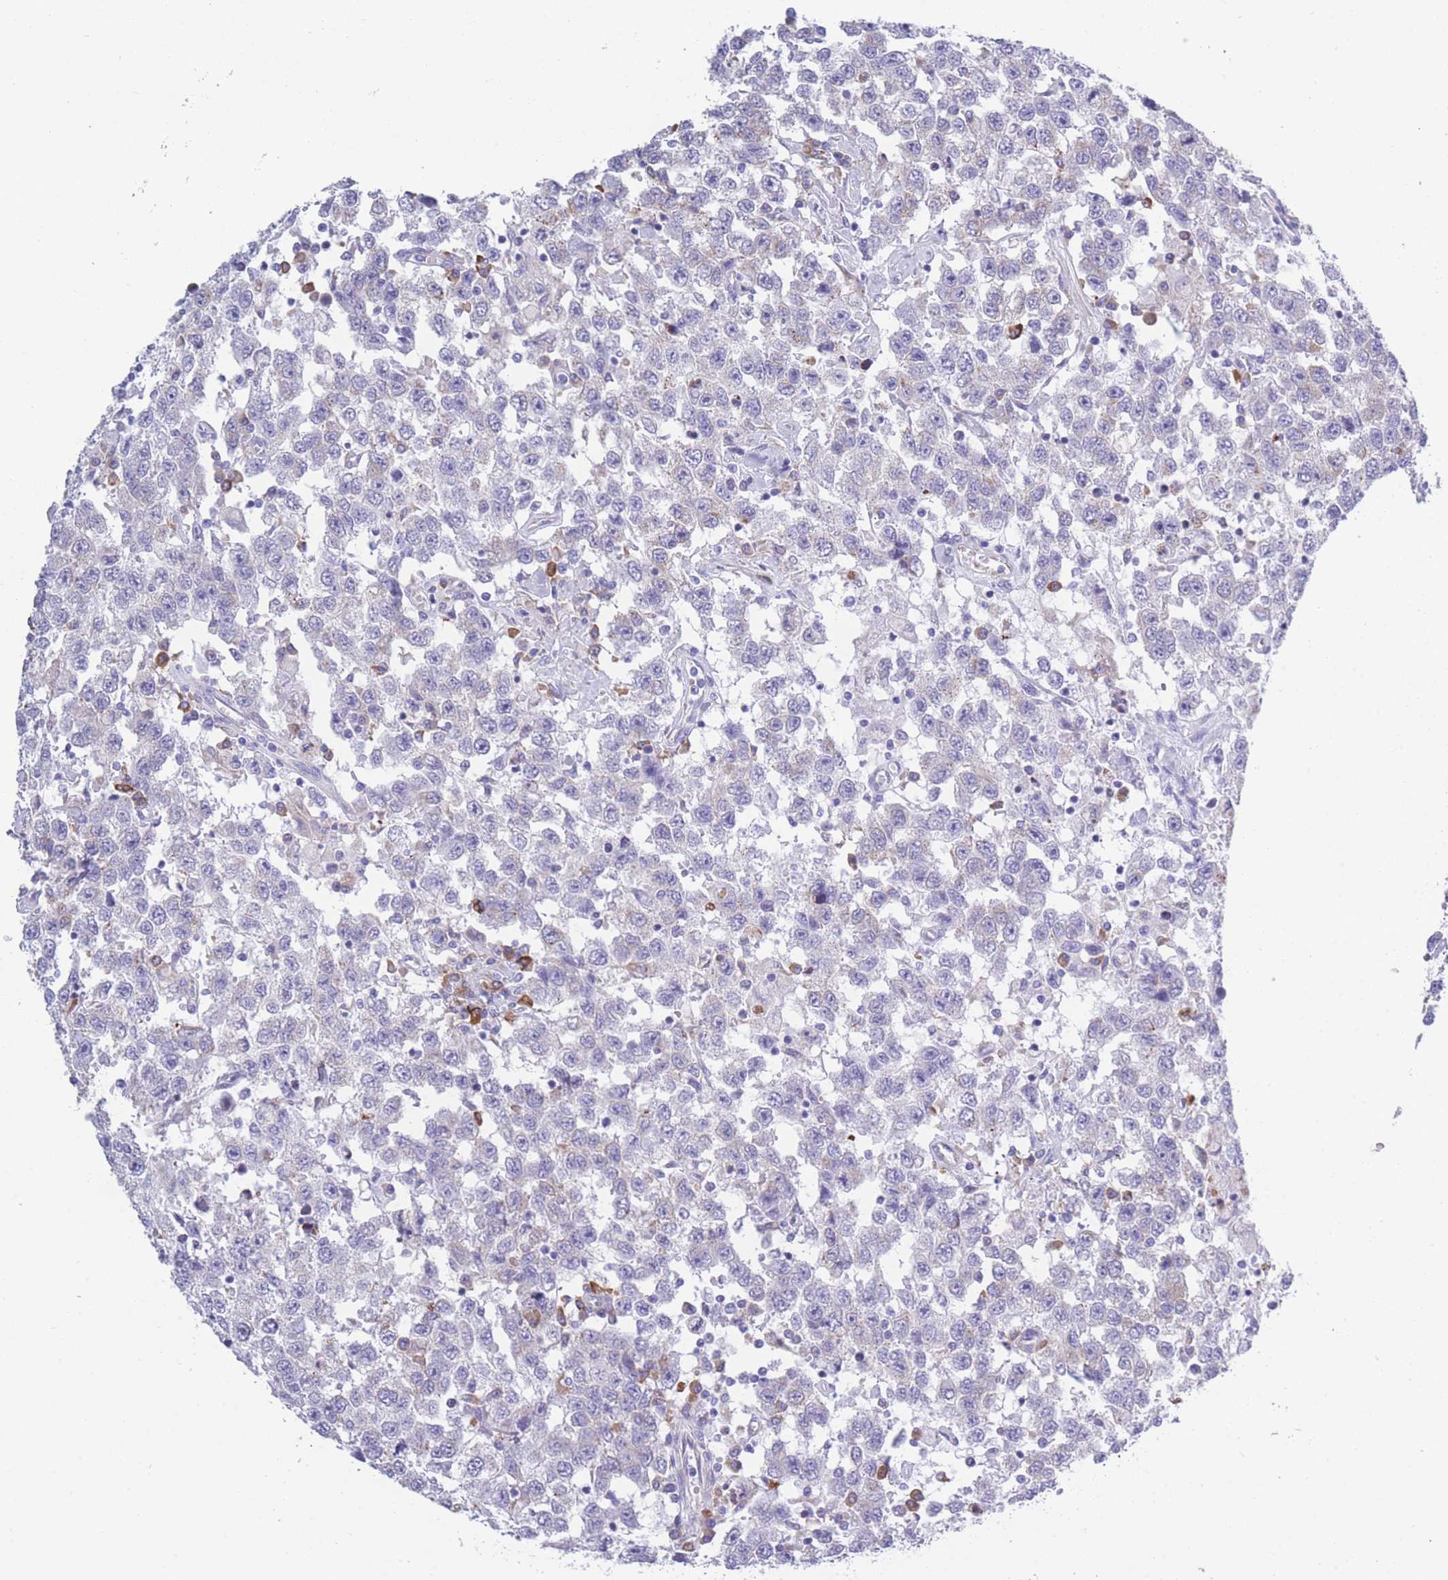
{"staining": {"intensity": "negative", "quantity": "none", "location": "none"}, "tissue": "testis cancer", "cell_type": "Tumor cells", "image_type": "cancer", "snomed": [{"axis": "morphology", "description": "Seminoma, NOS"}, {"axis": "topography", "description": "Testis"}], "caption": "Testis seminoma was stained to show a protein in brown. There is no significant positivity in tumor cells. Nuclei are stained in blue.", "gene": "XKR8", "patient": {"sex": "male", "age": 41}}